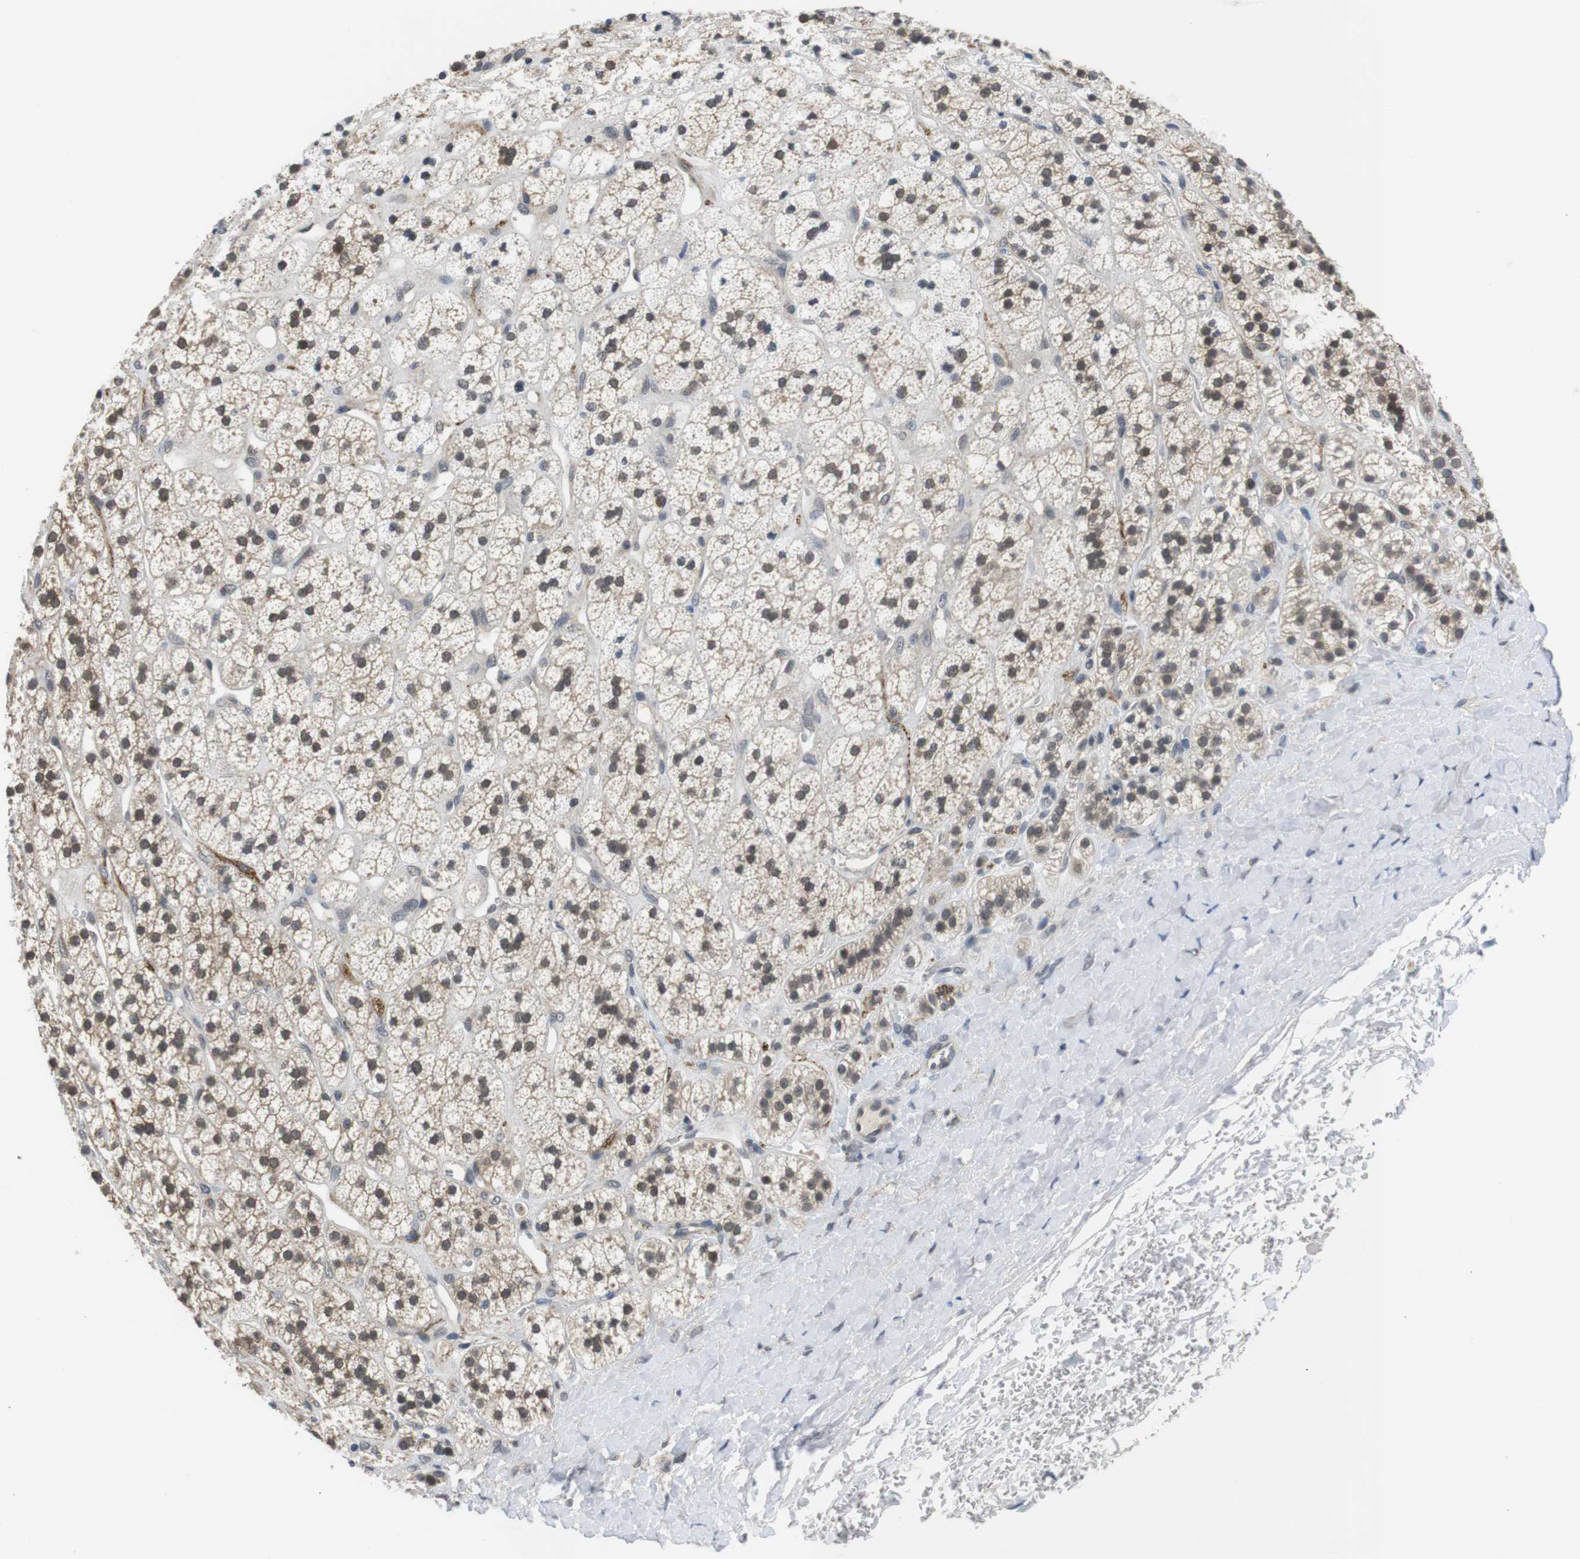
{"staining": {"intensity": "moderate", "quantity": ">75%", "location": "cytoplasmic/membranous"}, "tissue": "adrenal gland", "cell_type": "Glandular cells", "image_type": "normal", "snomed": [{"axis": "morphology", "description": "Normal tissue, NOS"}, {"axis": "topography", "description": "Adrenal gland"}], "caption": "An IHC histopathology image of benign tissue is shown. Protein staining in brown shows moderate cytoplasmic/membranous positivity in adrenal gland within glandular cells.", "gene": "FADD", "patient": {"sex": "male", "age": 56}}